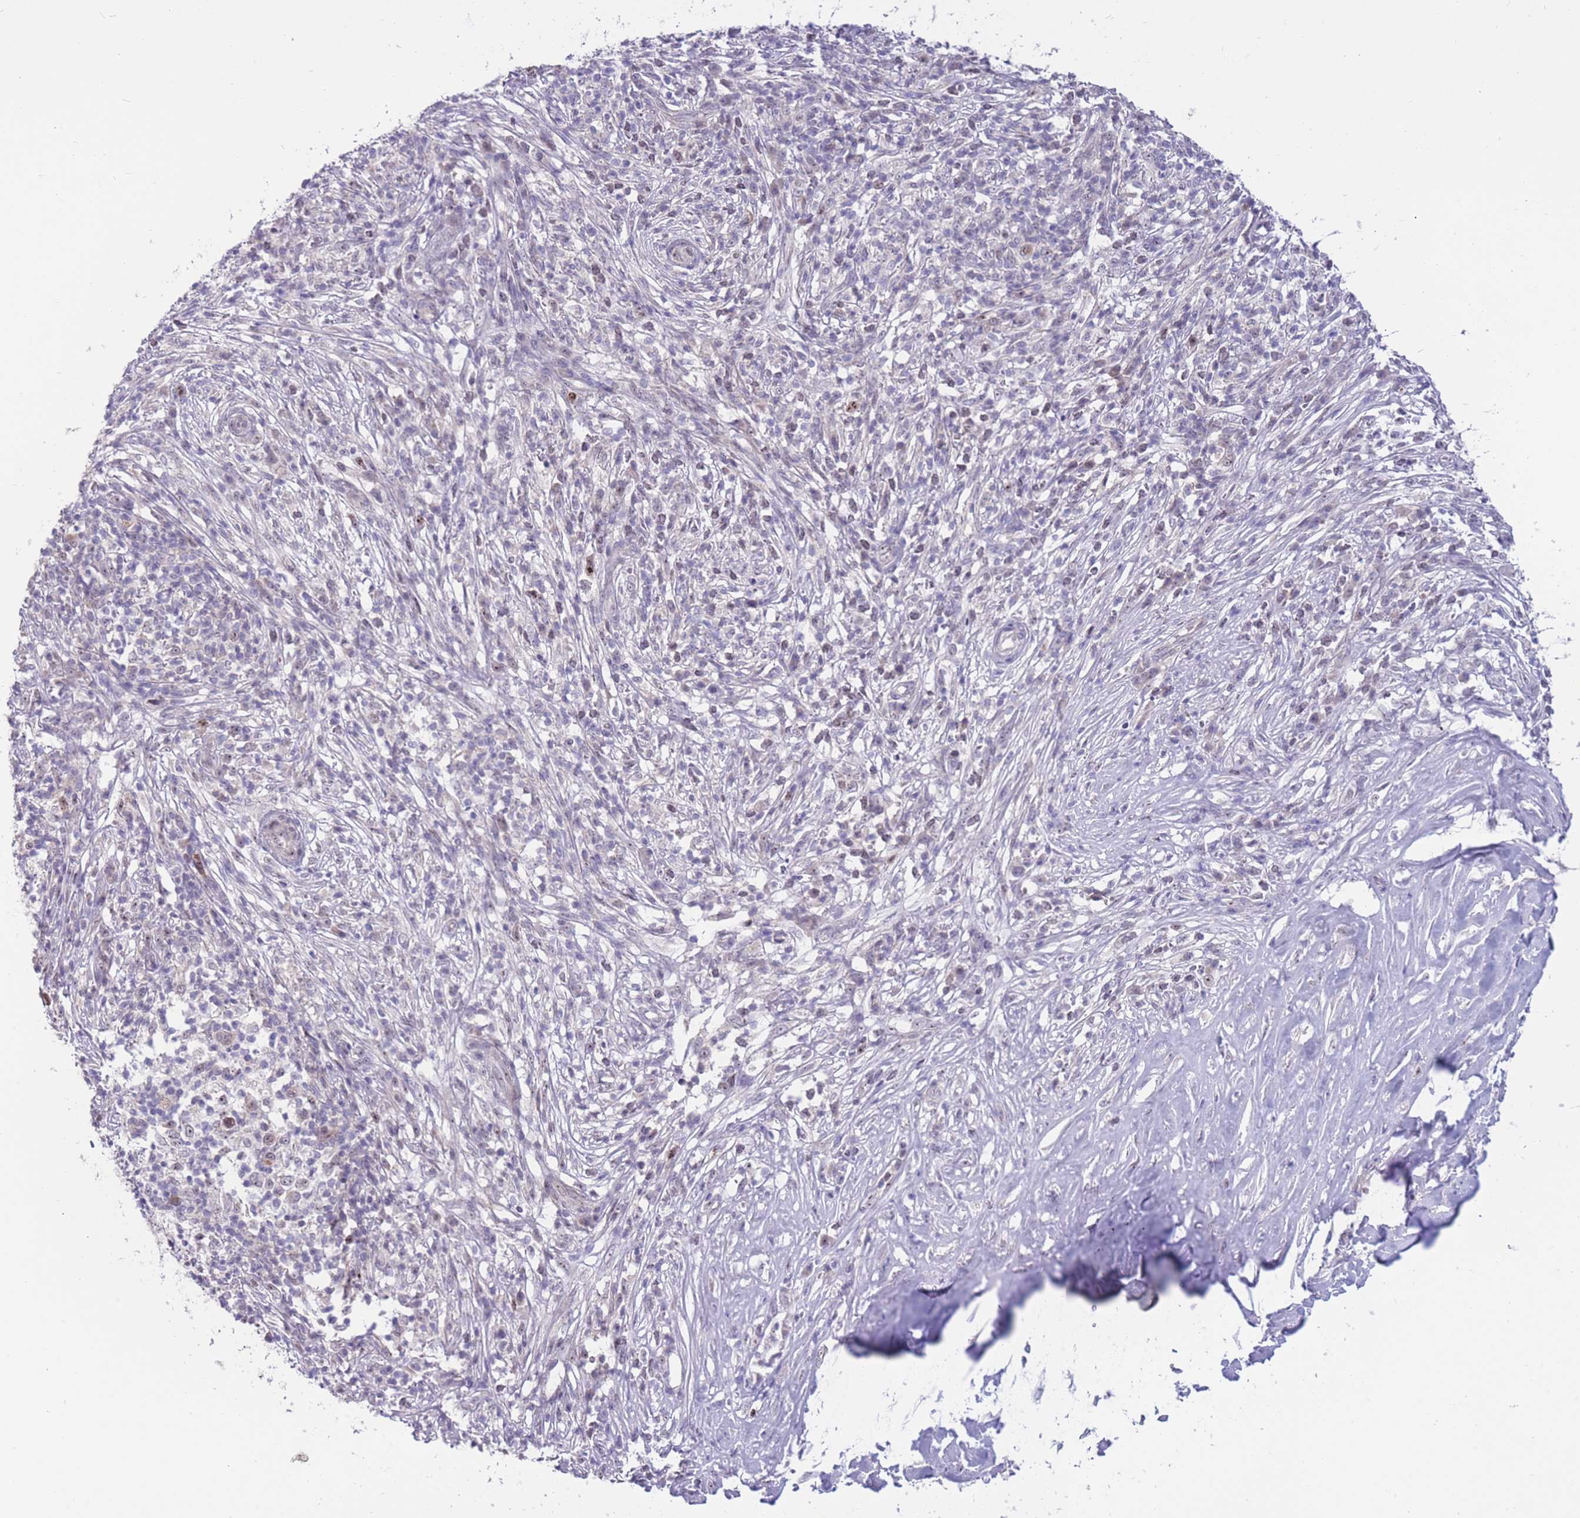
{"staining": {"intensity": "negative", "quantity": "none", "location": "none"}, "tissue": "melanoma", "cell_type": "Tumor cells", "image_type": "cancer", "snomed": [{"axis": "morphology", "description": "Malignant melanoma, NOS"}, {"axis": "topography", "description": "Skin"}], "caption": "Tumor cells are negative for protein expression in human malignant melanoma. The staining is performed using DAB (3,3'-diaminobenzidine) brown chromogen with nuclei counter-stained in using hematoxylin.", "gene": "MCIDAS", "patient": {"sex": "male", "age": 66}}